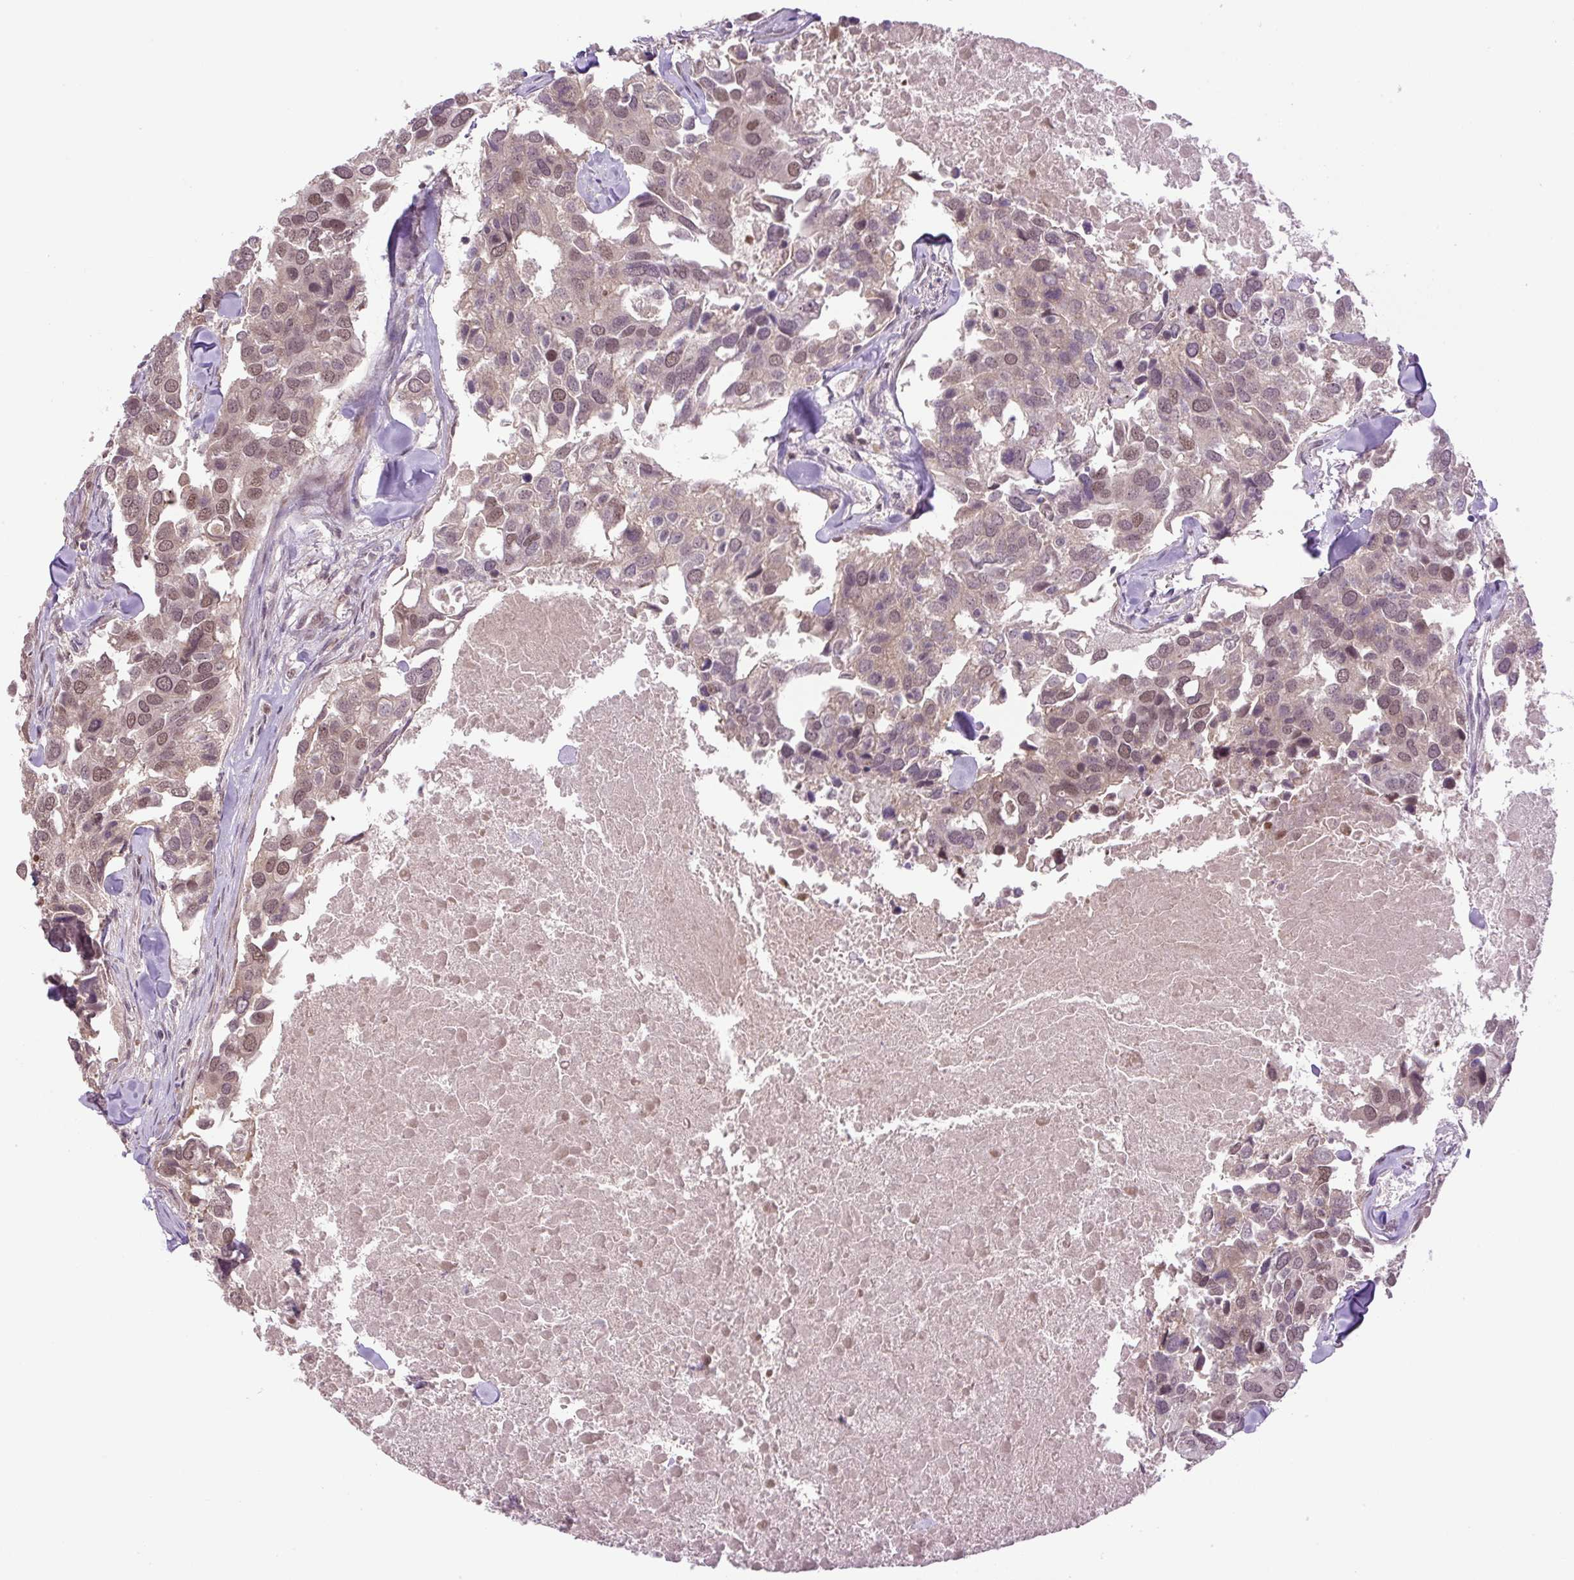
{"staining": {"intensity": "moderate", "quantity": ">75%", "location": "nuclear"}, "tissue": "breast cancer", "cell_type": "Tumor cells", "image_type": "cancer", "snomed": [{"axis": "morphology", "description": "Duct carcinoma"}, {"axis": "topography", "description": "Breast"}], "caption": "Immunohistochemistry (IHC) (DAB) staining of invasive ductal carcinoma (breast) exhibits moderate nuclear protein expression in approximately >75% of tumor cells.", "gene": "KPNA1", "patient": {"sex": "female", "age": 83}}